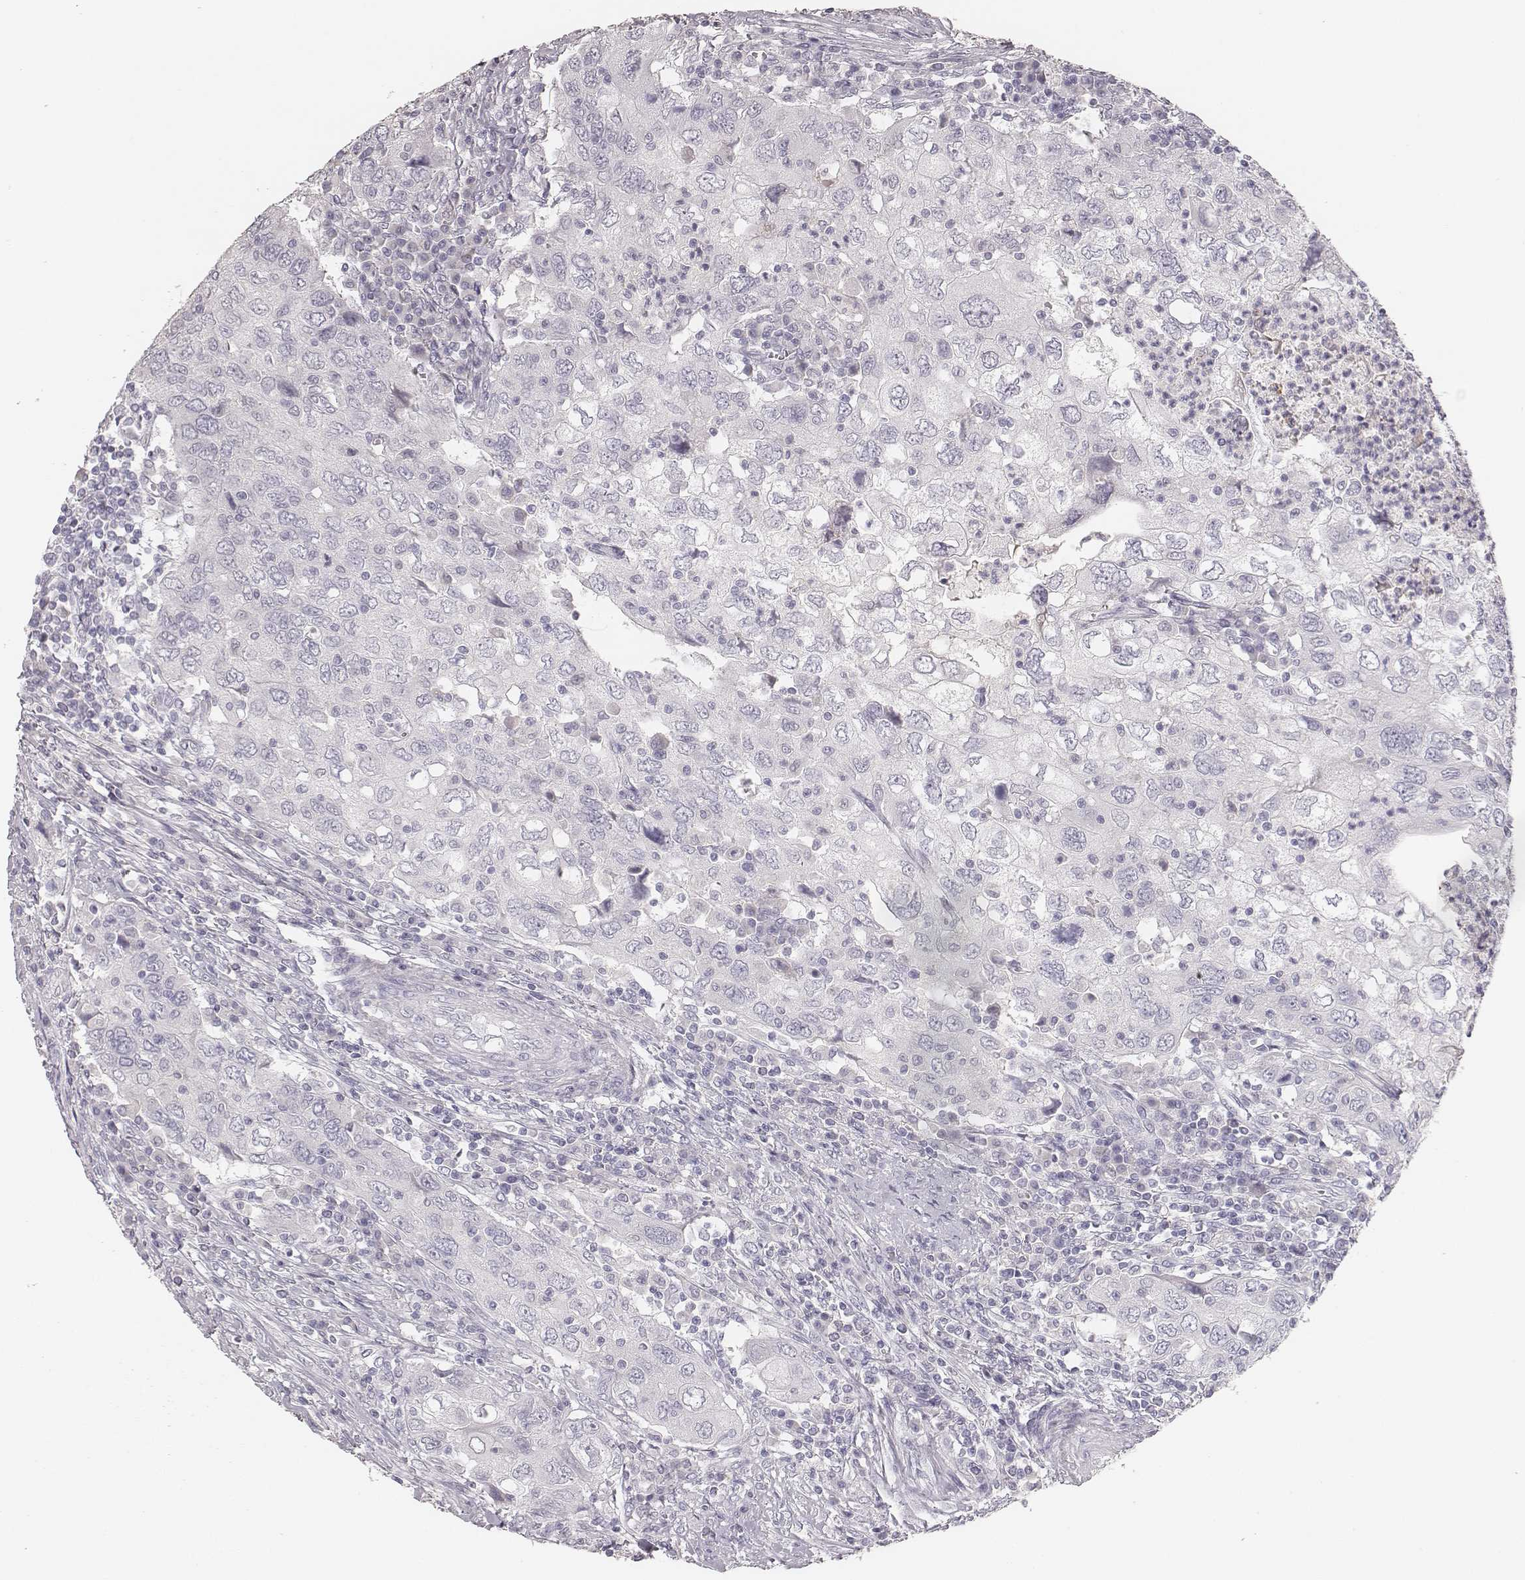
{"staining": {"intensity": "negative", "quantity": "none", "location": "none"}, "tissue": "urothelial cancer", "cell_type": "Tumor cells", "image_type": "cancer", "snomed": [{"axis": "morphology", "description": "Urothelial carcinoma, High grade"}, {"axis": "topography", "description": "Urinary bladder"}], "caption": "This is an immunohistochemistry histopathology image of human urothelial cancer. There is no positivity in tumor cells.", "gene": "MYH6", "patient": {"sex": "male", "age": 76}}